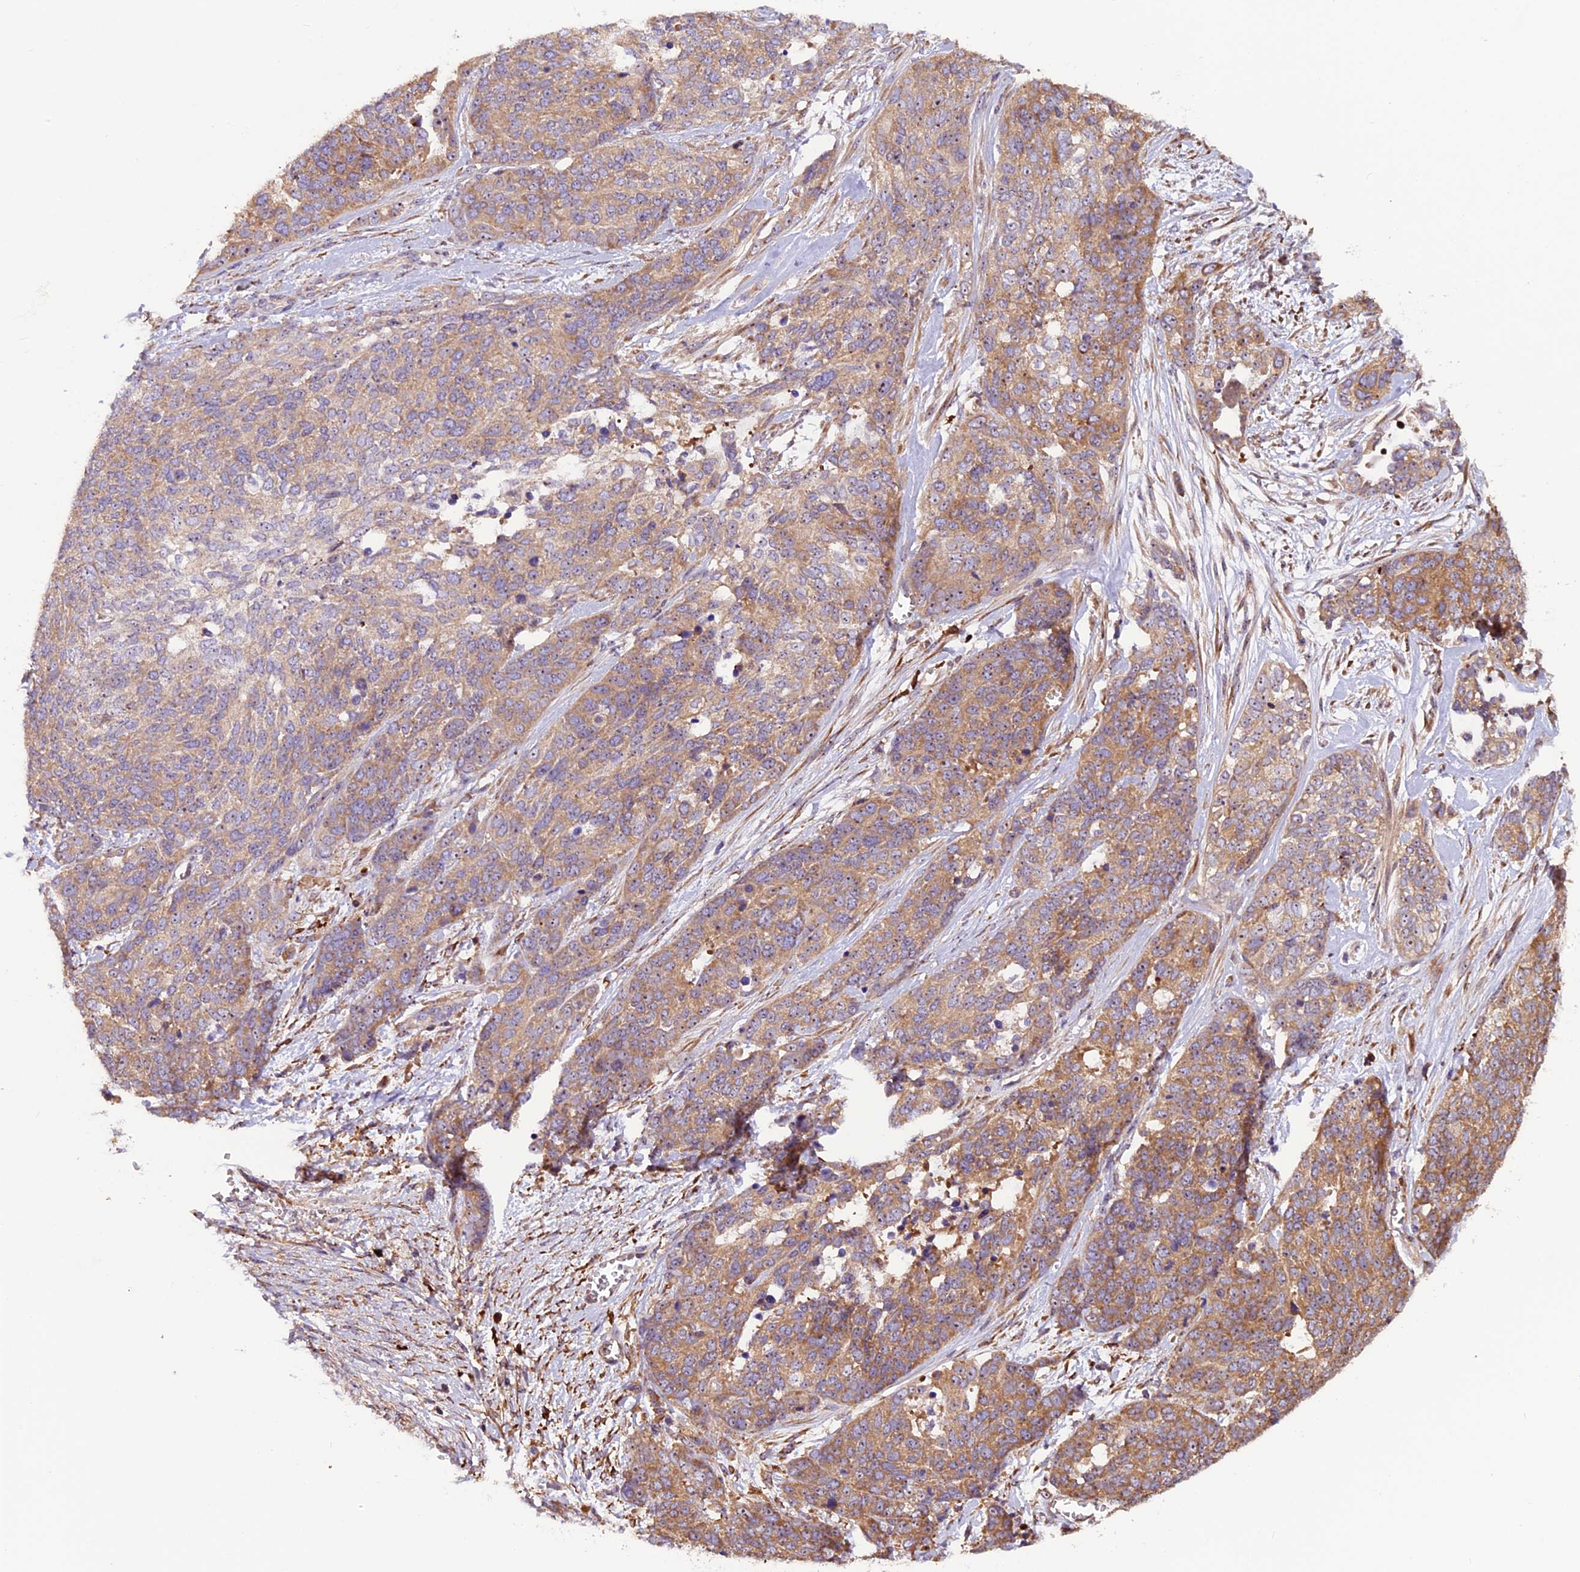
{"staining": {"intensity": "moderate", "quantity": ">75%", "location": "cytoplasmic/membranous"}, "tissue": "ovarian cancer", "cell_type": "Tumor cells", "image_type": "cancer", "snomed": [{"axis": "morphology", "description": "Cystadenocarcinoma, serous, NOS"}, {"axis": "topography", "description": "Ovary"}], "caption": "Protein staining demonstrates moderate cytoplasmic/membranous expression in about >75% of tumor cells in ovarian serous cystadenocarcinoma. Immunohistochemistry stains the protein in brown and the nuclei are stained blue.", "gene": "FRY", "patient": {"sex": "female", "age": 44}}